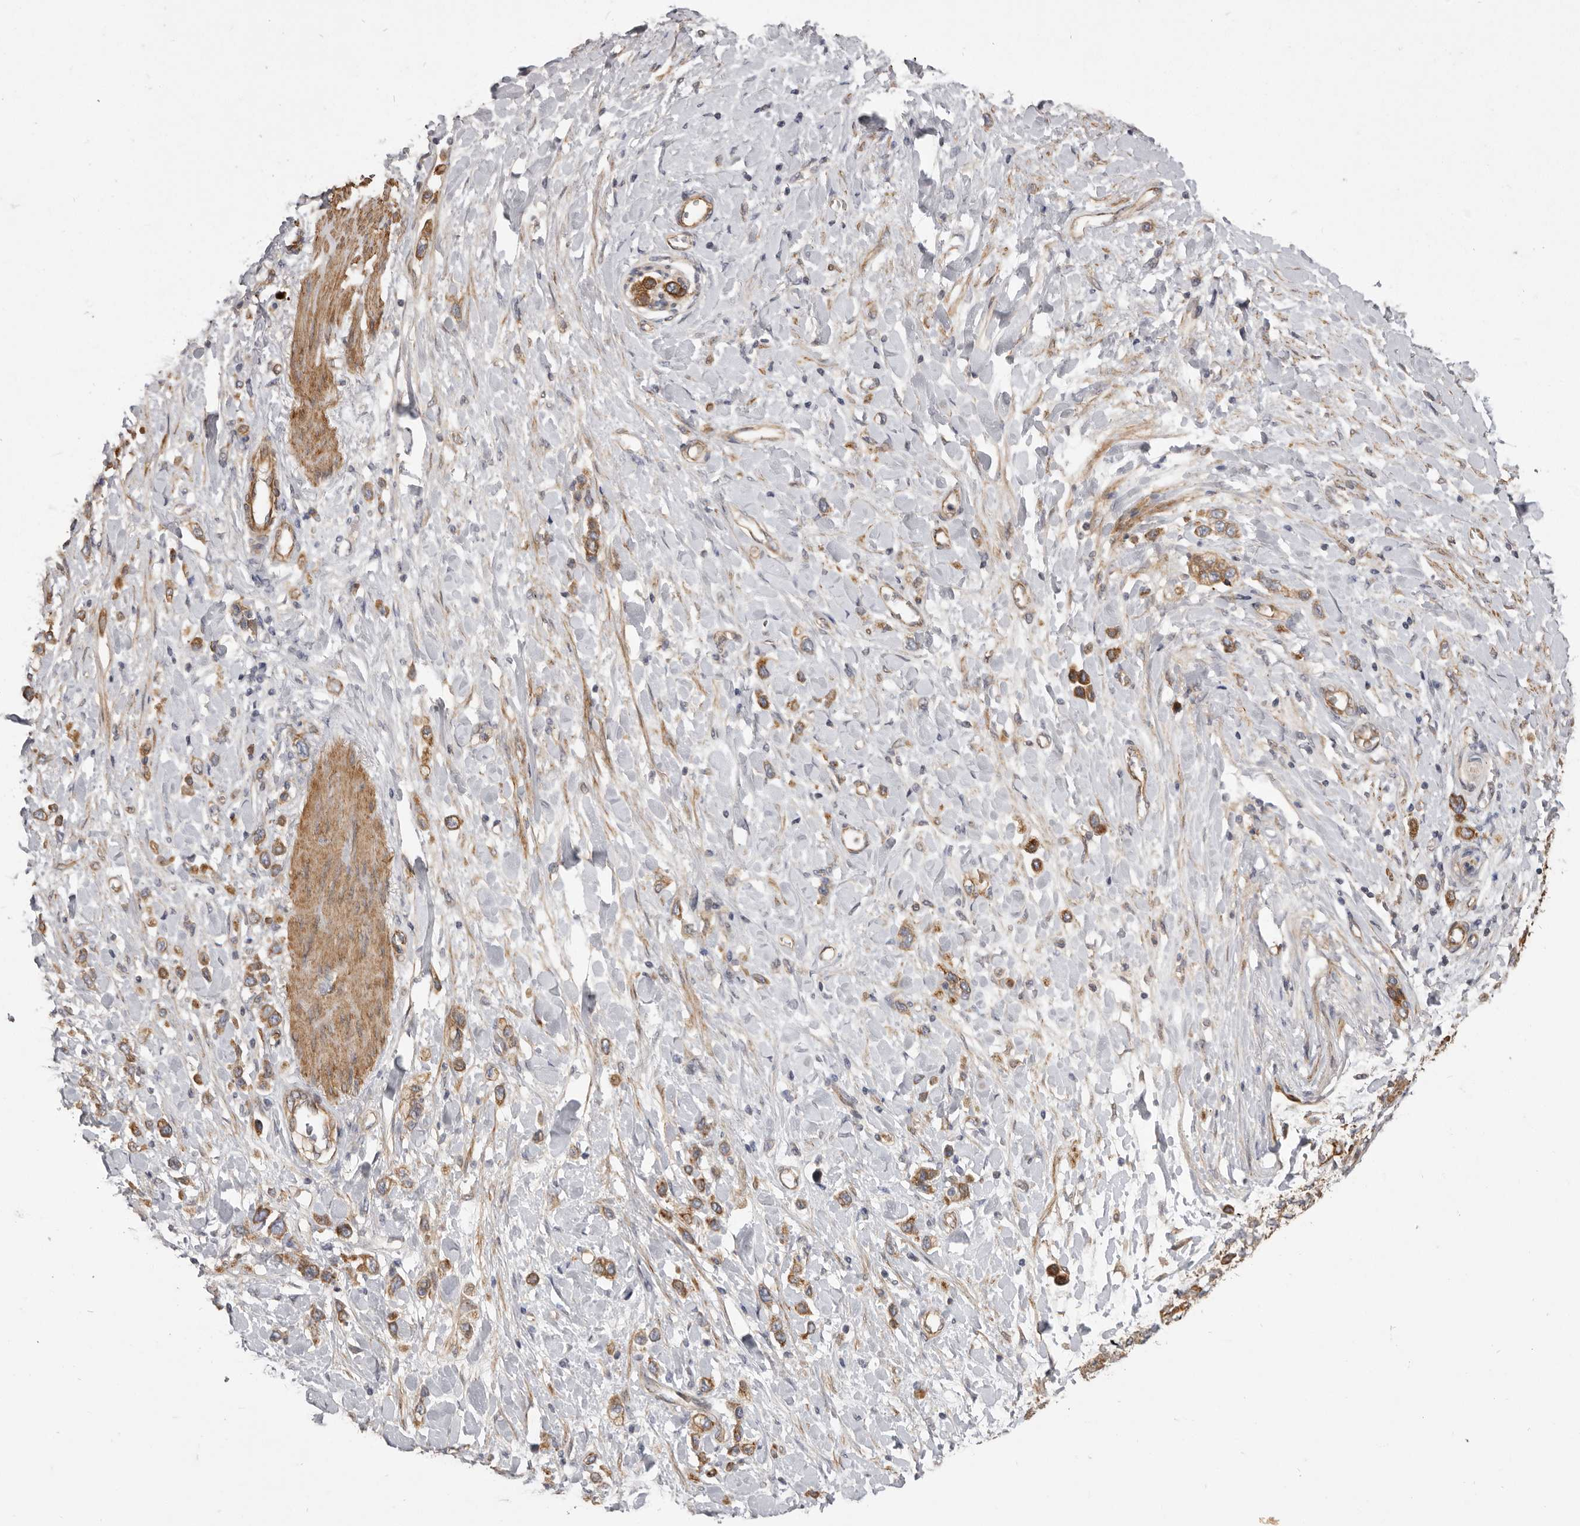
{"staining": {"intensity": "moderate", "quantity": ">75%", "location": "cytoplasmic/membranous"}, "tissue": "stomach cancer", "cell_type": "Tumor cells", "image_type": "cancer", "snomed": [{"axis": "morphology", "description": "Adenocarcinoma, NOS"}, {"axis": "topography", "description": "Stomach"}], "caption": "A photomicrograph of stomach cancer stained for a protein displays moderate cytoplasmic/membranous brown staining in tumor cells. Using DAB (3,3'-diaminobenzidine) (brown) and hematoxylin (blue) stains, captured at high magnification using brightfield microscopy.", "gene": "VPS45", "patient": {"sex": "female", "age": 65}}